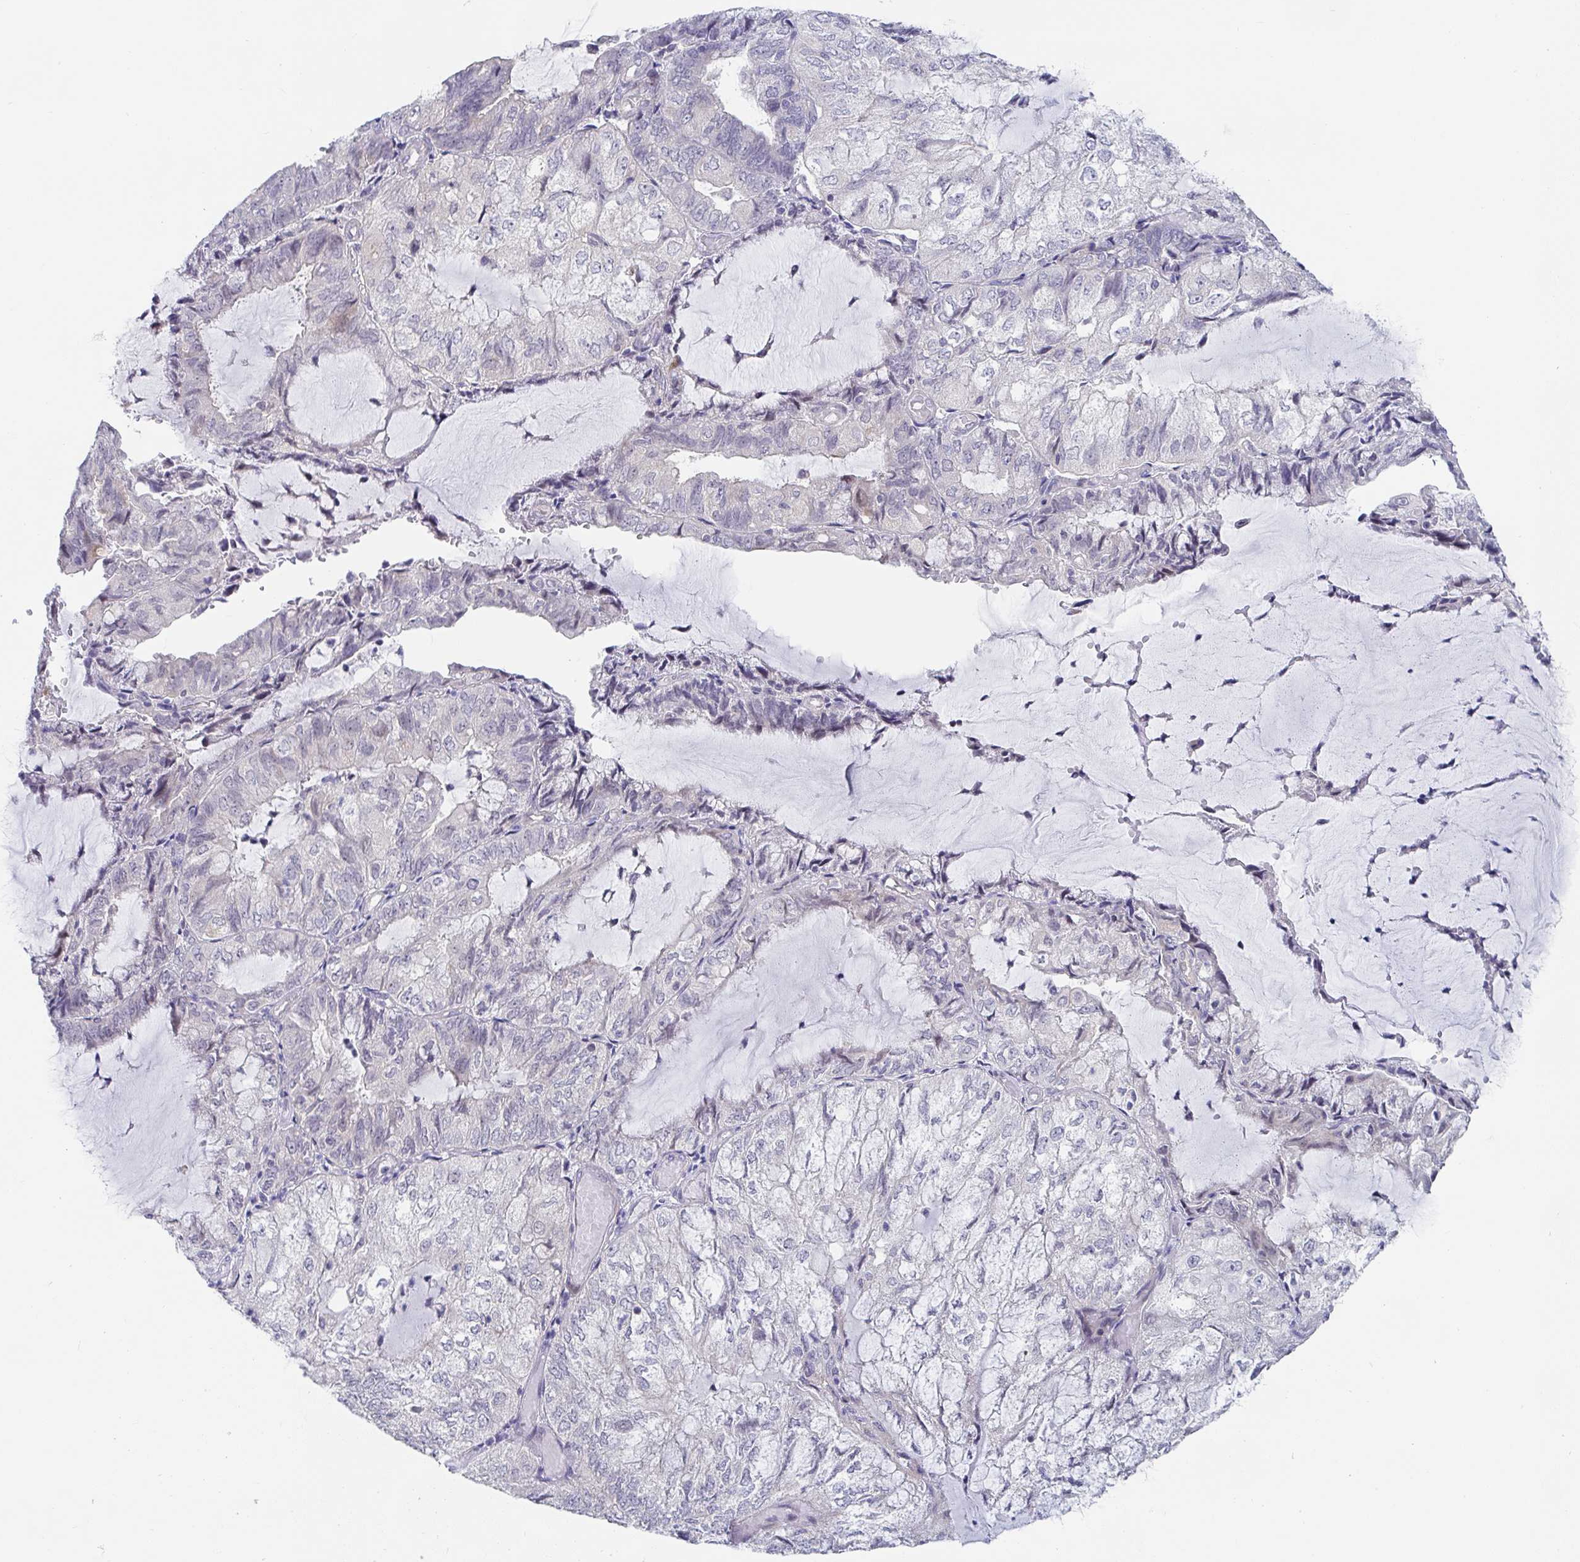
{"staining": {"intensity": "negative", "quantity": "none", "location": "none"}, "tissue": "endometrial cancer", "cell_type": "Tumor cells", "image_type": "cancer", "snomed": [{"axis": "morphology", "description": "Adenocarcinoma, NOS"}, {"axis": "topography", "description": "Endometrium"}], "caption": "Endometrial adenocarcinoma was stained to show a protein in brown. There is no significant positivity in tumor cells.", "gene": "FAM156B", "patient": {"sex": "female", "age": 81}}